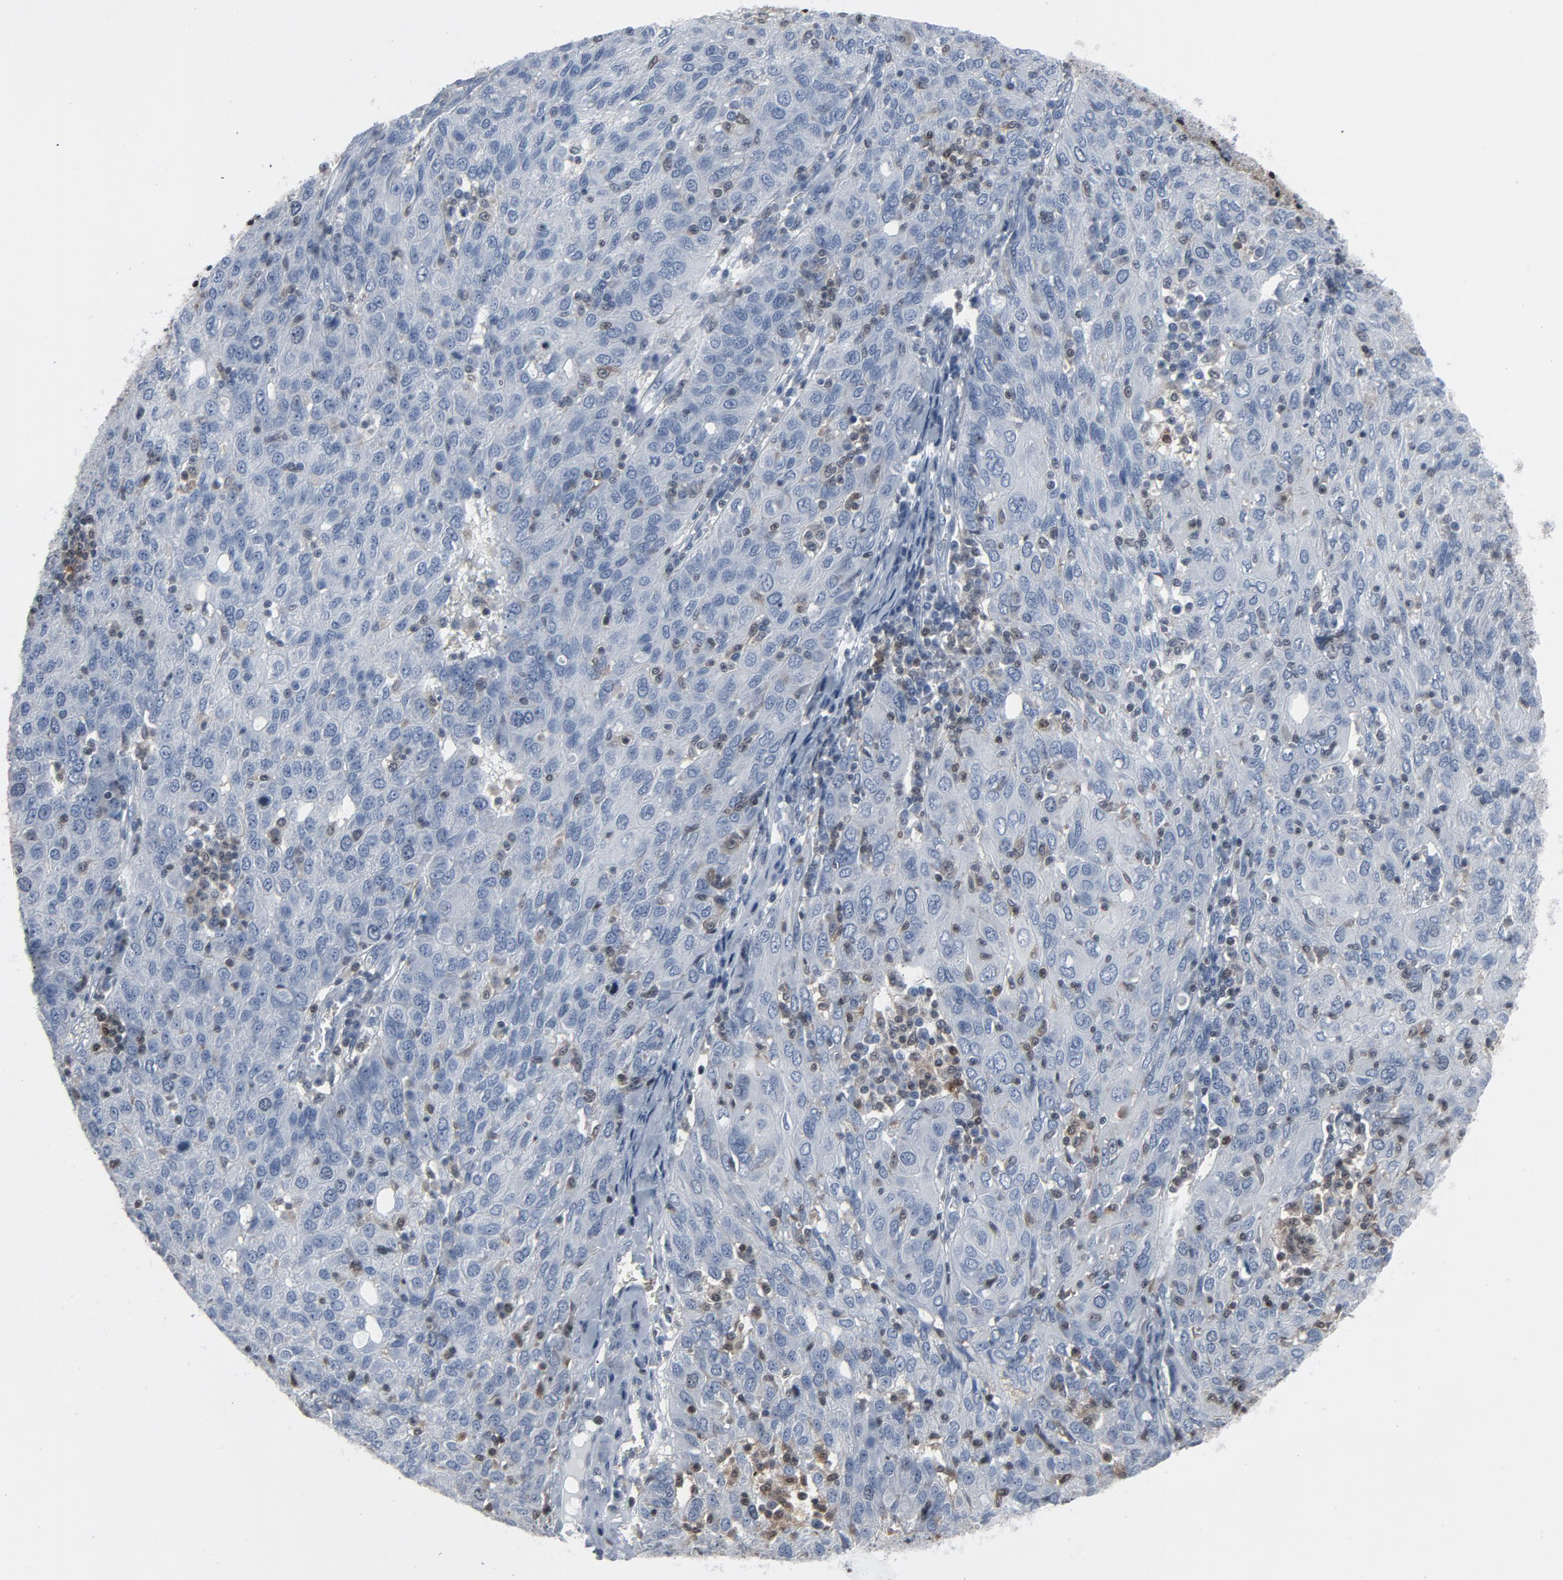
{"staining": {"intensity": "negative", "quantity": "none", "location": "none"}, "tissue": "ovarian cancer", "cell_type": "Tumor cells", "image_type": "cancer", "snomed": [{"axis": "morphology", "description": "Carcinoma, endometroid"}, {"axis": "topography", "description": "Ovary"}], "caption": "High magnification brightfield microscopy of ovarian cancer (endometroid carcinoma) stained with DAB (brown) and counterstained with hematoxylin (blue): tumor cells show no significant positivity.", "gene": "STAT5A", "patient": {"sex": "female", "age": 50}}